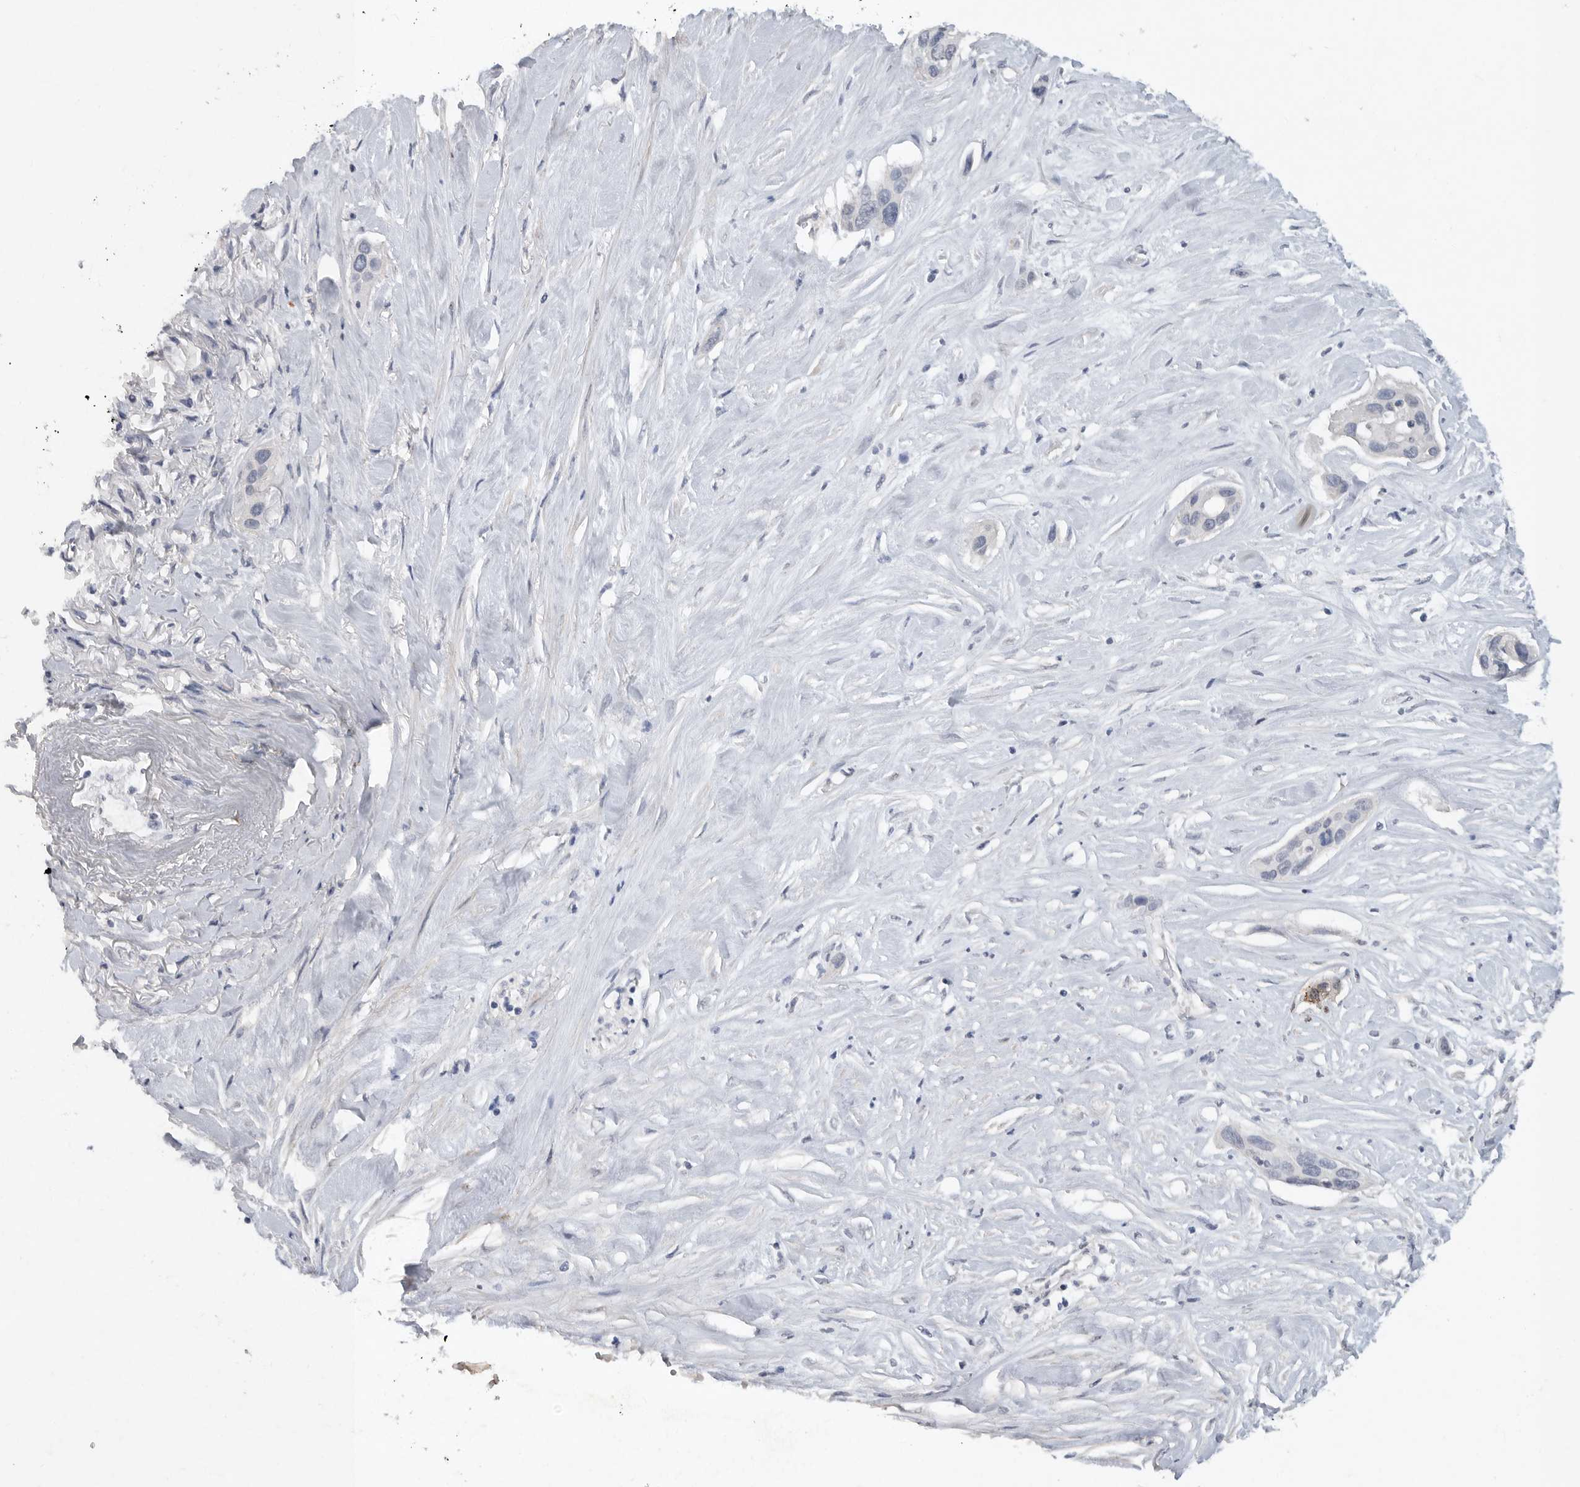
{"staining": {"intensity": "negative", "quantity": "none", "location": "none"}, "tissue": "pancreatic cancer", "cell_type": "Tumor cells", "image_type": "cancer", "snomed": [{"axis": "morphology", "description": "Adenocarcinoma, NOS"}, {"axis": "topography", "description": "Pancreas"}], "caption": "Tumor cells show no significant protein staining in adenocarcinoma (pancreatic).", "gene": "REG4", "patient": {"sex": "female", "age": 60}}